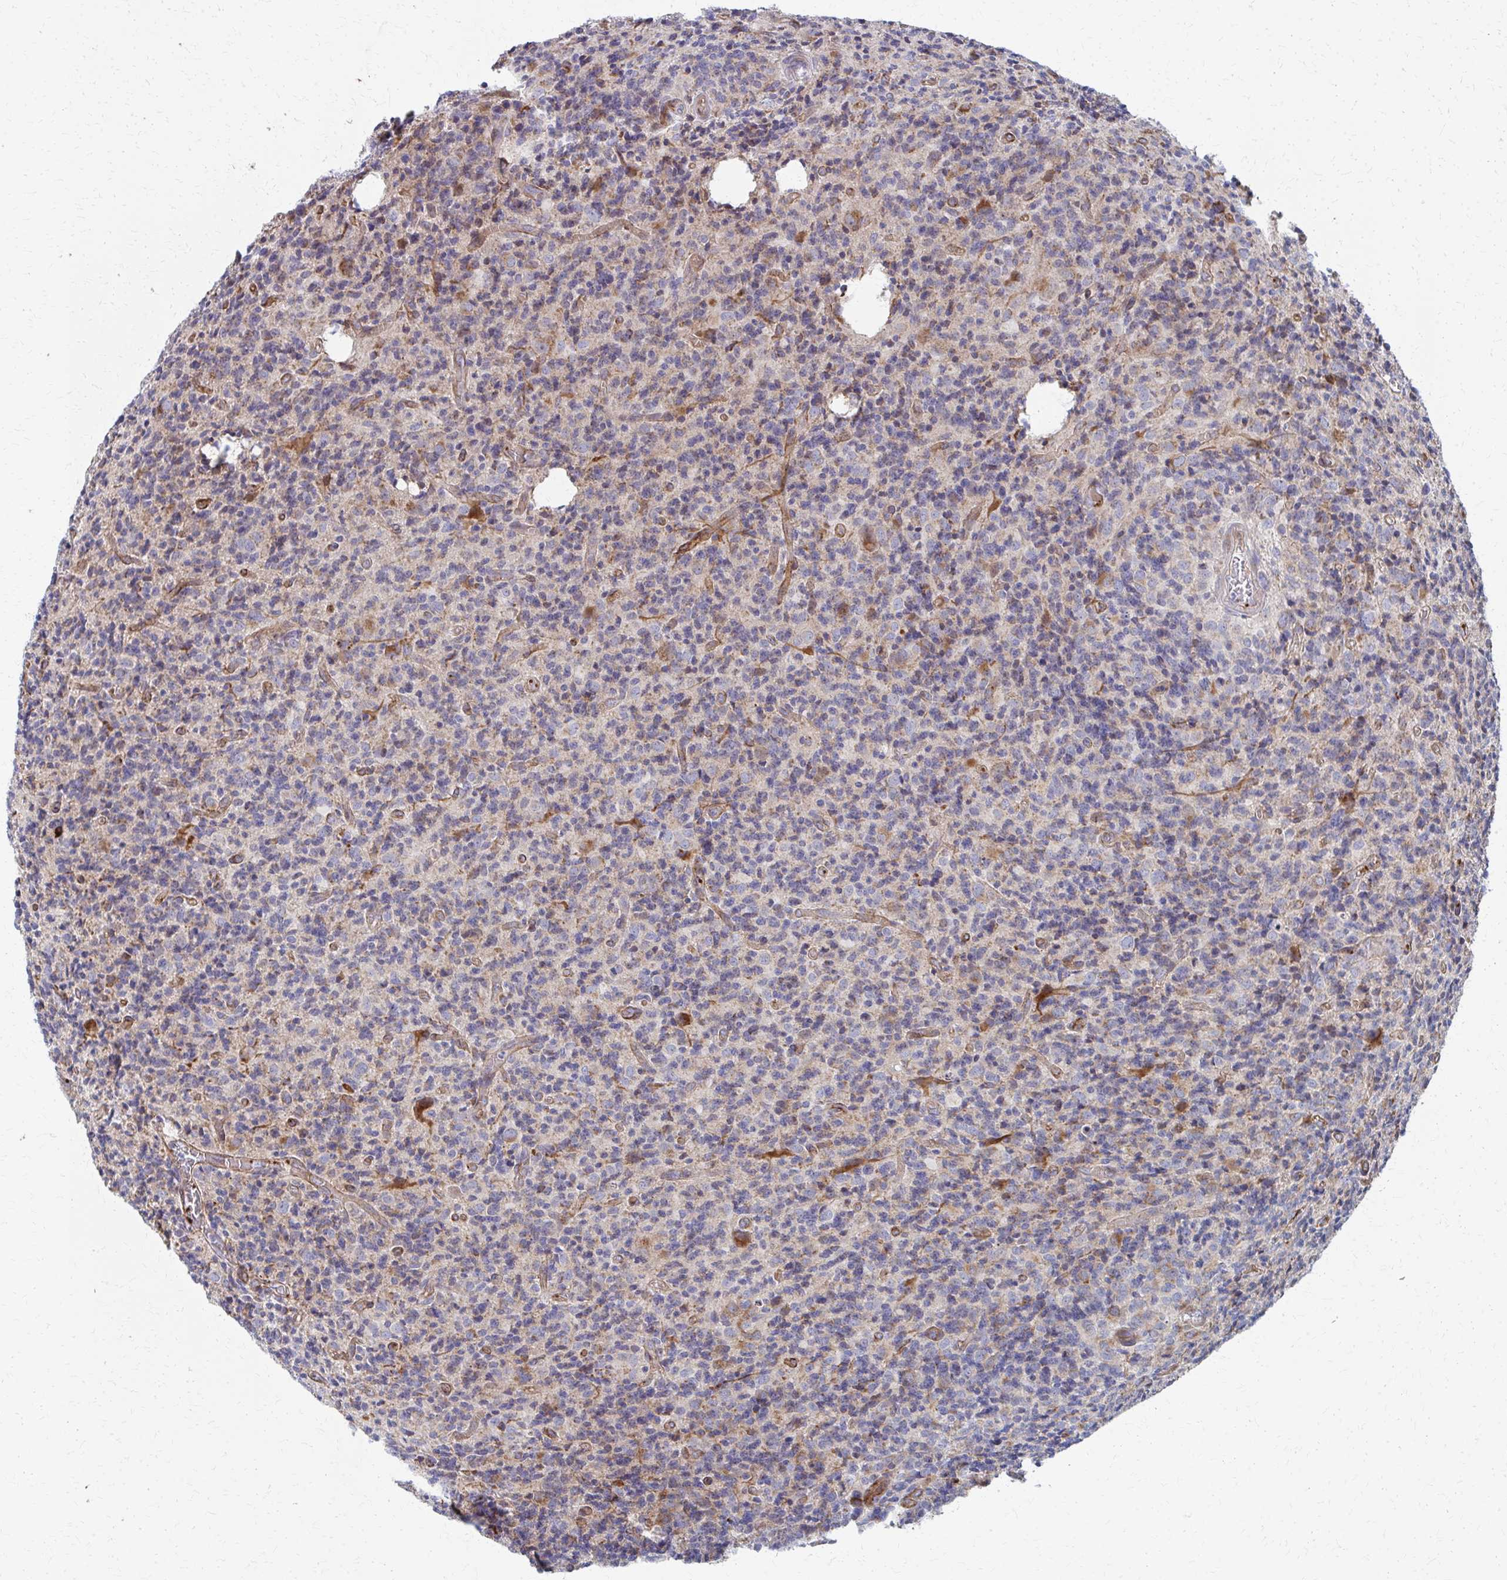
{"staining": {"intensity": "moderate", "quantity": "<25%", "location": "cytoplasmic/membranous"}, "tissue": "glioma", "cell_type": "Tumor cells", "image_type": "cancer", "snomed": [{"axis": "morphology", "description": "Glioma, malignant, High grade"}, {"axis": "topography", "description": "Brain"}], "caption": "Protein analysis of malignant glioma (high-grade) tissue shows moderate cytoplasmic/membranous expression in about <25% of tumor cells. The staining was performed using DAB, with brown indicating positive protein expression. Nuclei are stained blue with hematoxylin.", "gene": "FAHD1", "patient": {"sex": "male", "age": 76}}